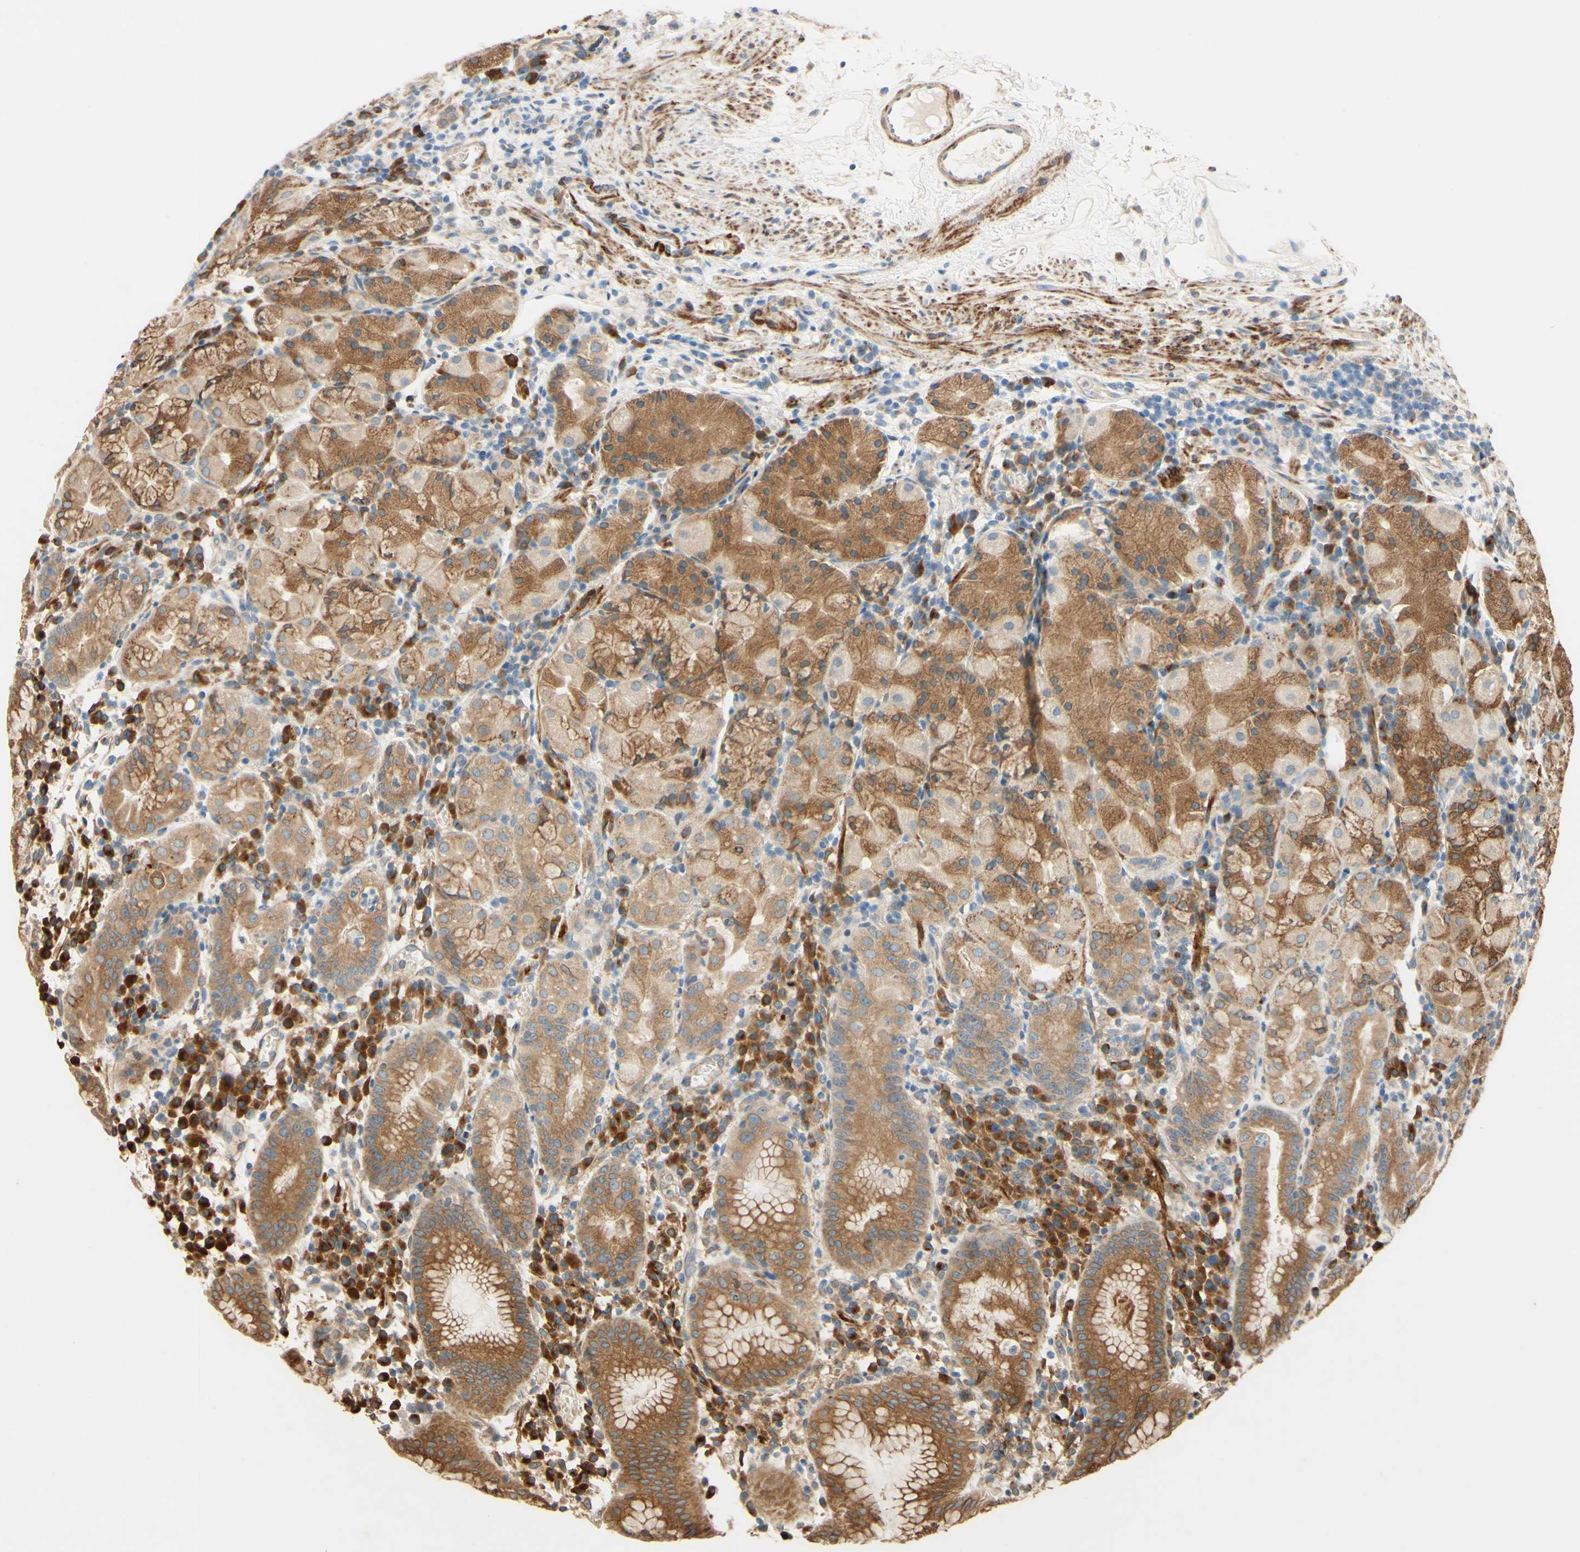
{"staining": {"intensity": "moderate", "quantity": ">75%", "location": "cytoplasmic/membranous"}, "tissue": "stomach", "cell_type": "Glandular cells", "image_type": "normal", "snomed": [{"axis": "morphology", "description": "Normal tissue, NOS"}, {"axis": "topography", "description": "Stomach"}, {"axis": "topography", "description": "Stomach, lower"}], "caption": "Stomach stained with DAB (3,3'-diaminobenzidine) immunohistochemistry shows medium levels of moderate cytoplasmic/membranous positivity in about >75% of glandular cells. (Brightfield microscopy of DAB IHC at high magnification).", "gene": "PTPRU", "patient": {"sex": "female", "age": 75}}